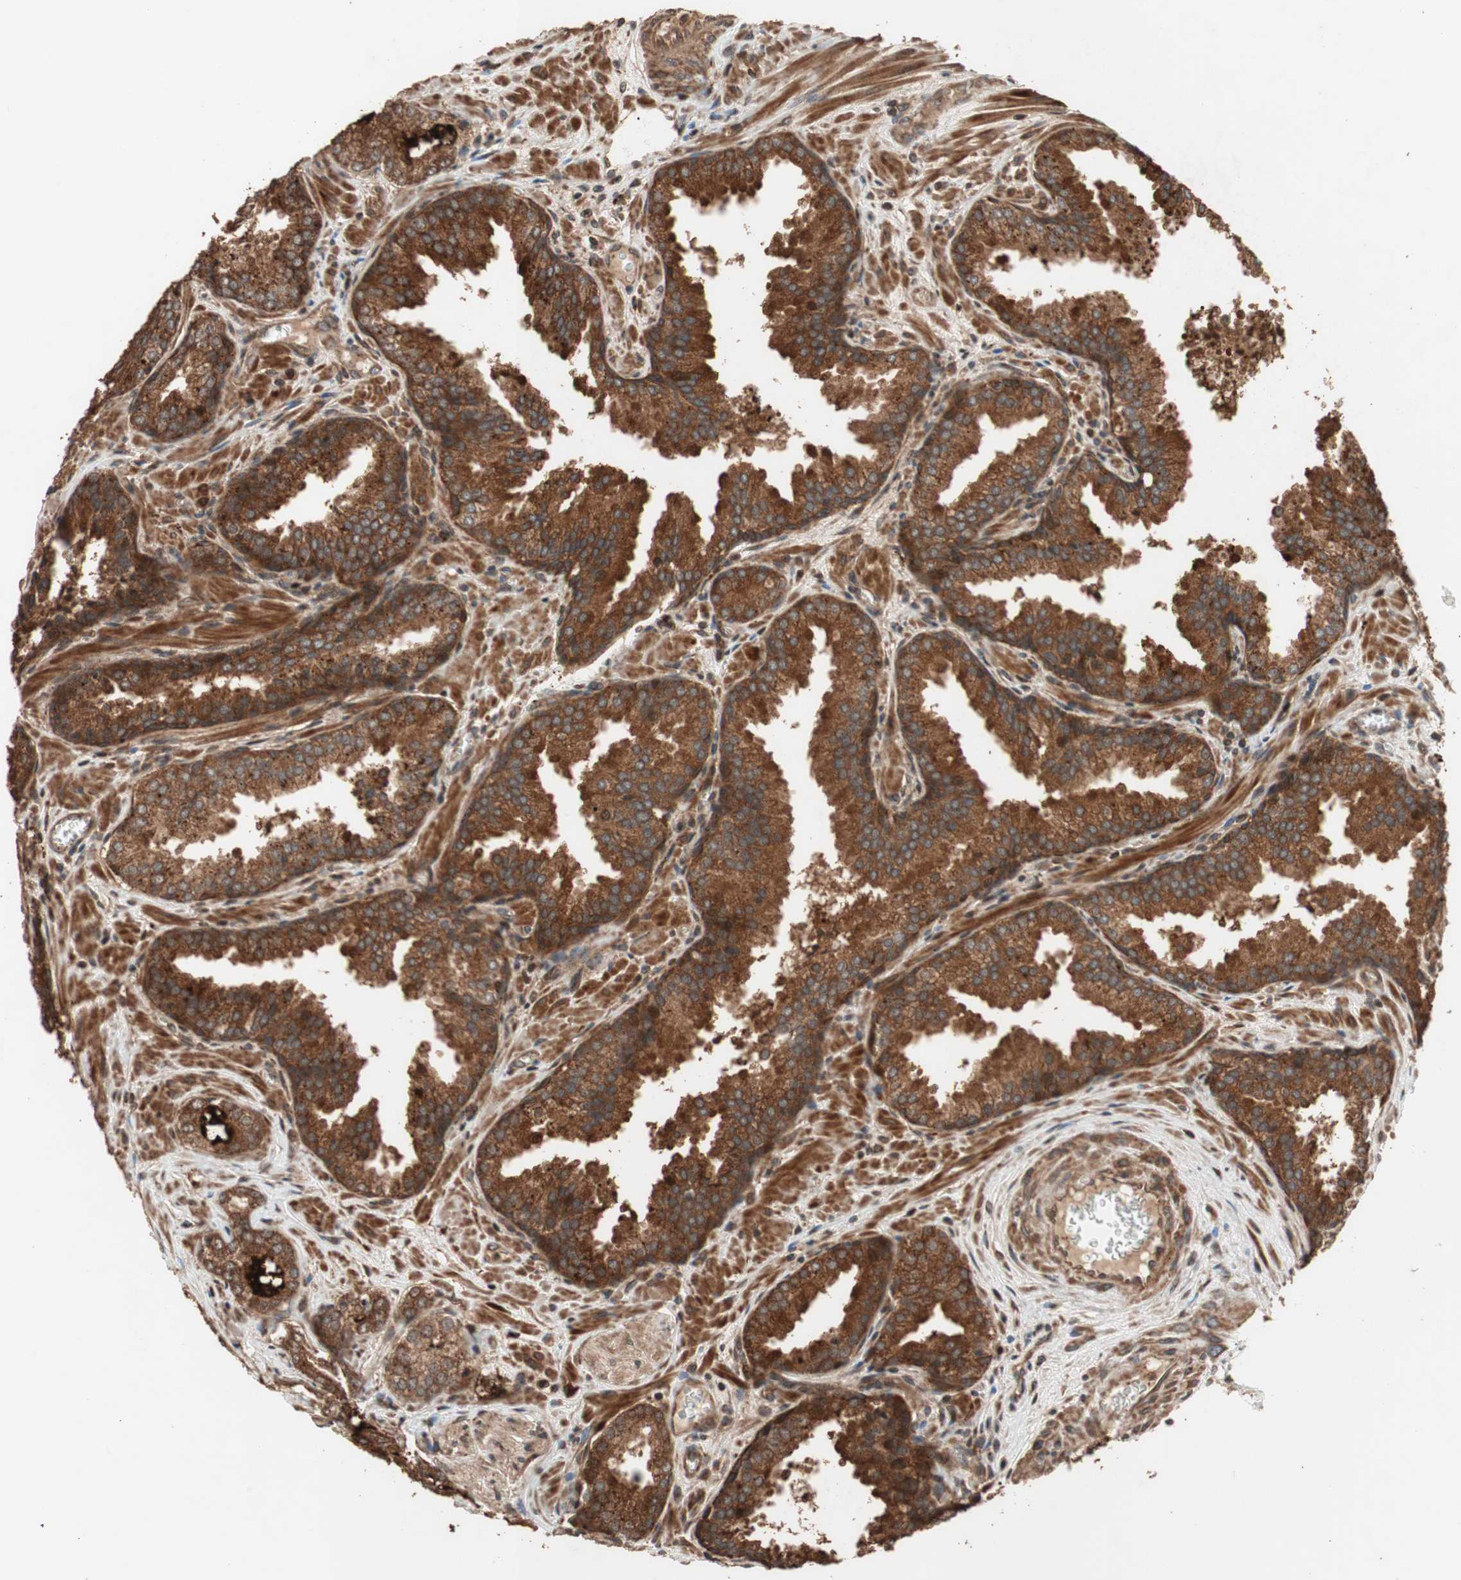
{"staining": {"intensity": "strong", "quantity": ">75%", "location": "cytoplasmic/membranous"}, "tissue": "prostate cancer", "cell_type": "Tumor cells", "image_type": "cancer", "snomed": [{"axis": "morphology", "description": "Adenocarcinoma, Low grade"}, {"axis": "topography", "description": "Prostate"}], "caption": "High-magnification brightfield microscopy of prostate adenocarcinoma (low-grade) stained with DAB (3,3'-diaminobenzidine) (brown) and counterstained with hematoxylin (blue). tumor cells exhibit strong cytoplasmic/membranous staining is seen in approximately>75% of cells.", "gene": "RAB1A", "patient": {"sex": "male", "age": 60}}